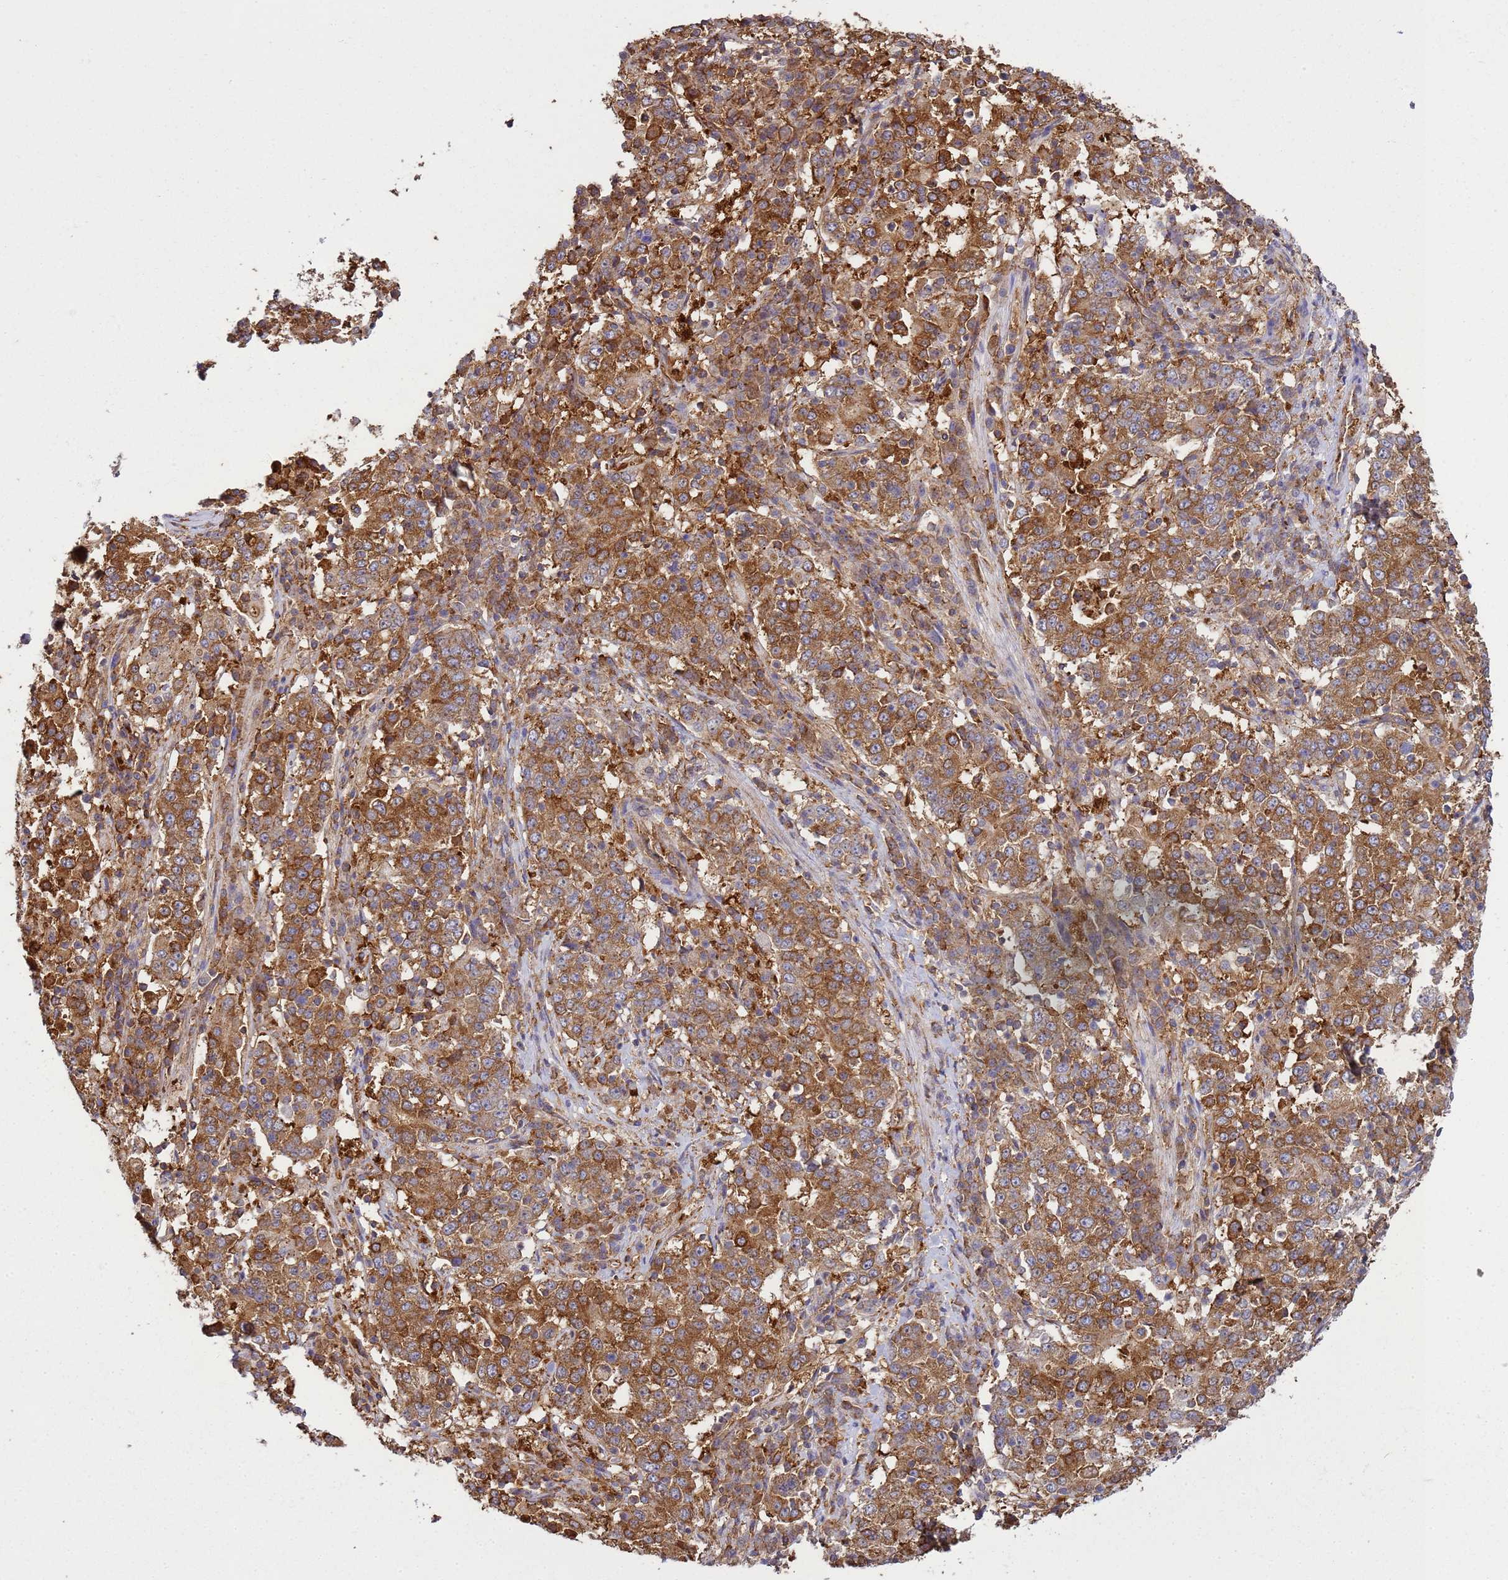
{"staining": {"intensity": "strong", "quantity": ">75%", "location": "cytoplasmic/membranous"}, "tissue": "stomach cancer", "cell_type": "Tumor cells", "image_type": "cancer", "snomed": [{"axis": "morphology", "description": "Adenocarcinoma, NOS"}, {"axis": "topography", "description": "Stomach"}], "caption": "Immunohistochemical staining of human stomach cancer displays high levels of strong cytoplasmic/membranous protein expression in about >75% of tumor cells. Immunohistochemistry stains the protein of interest in brown and the nuclei are stained blue.", "gene": "GABRE", "patient": {"sex": "male", "age": 59}}